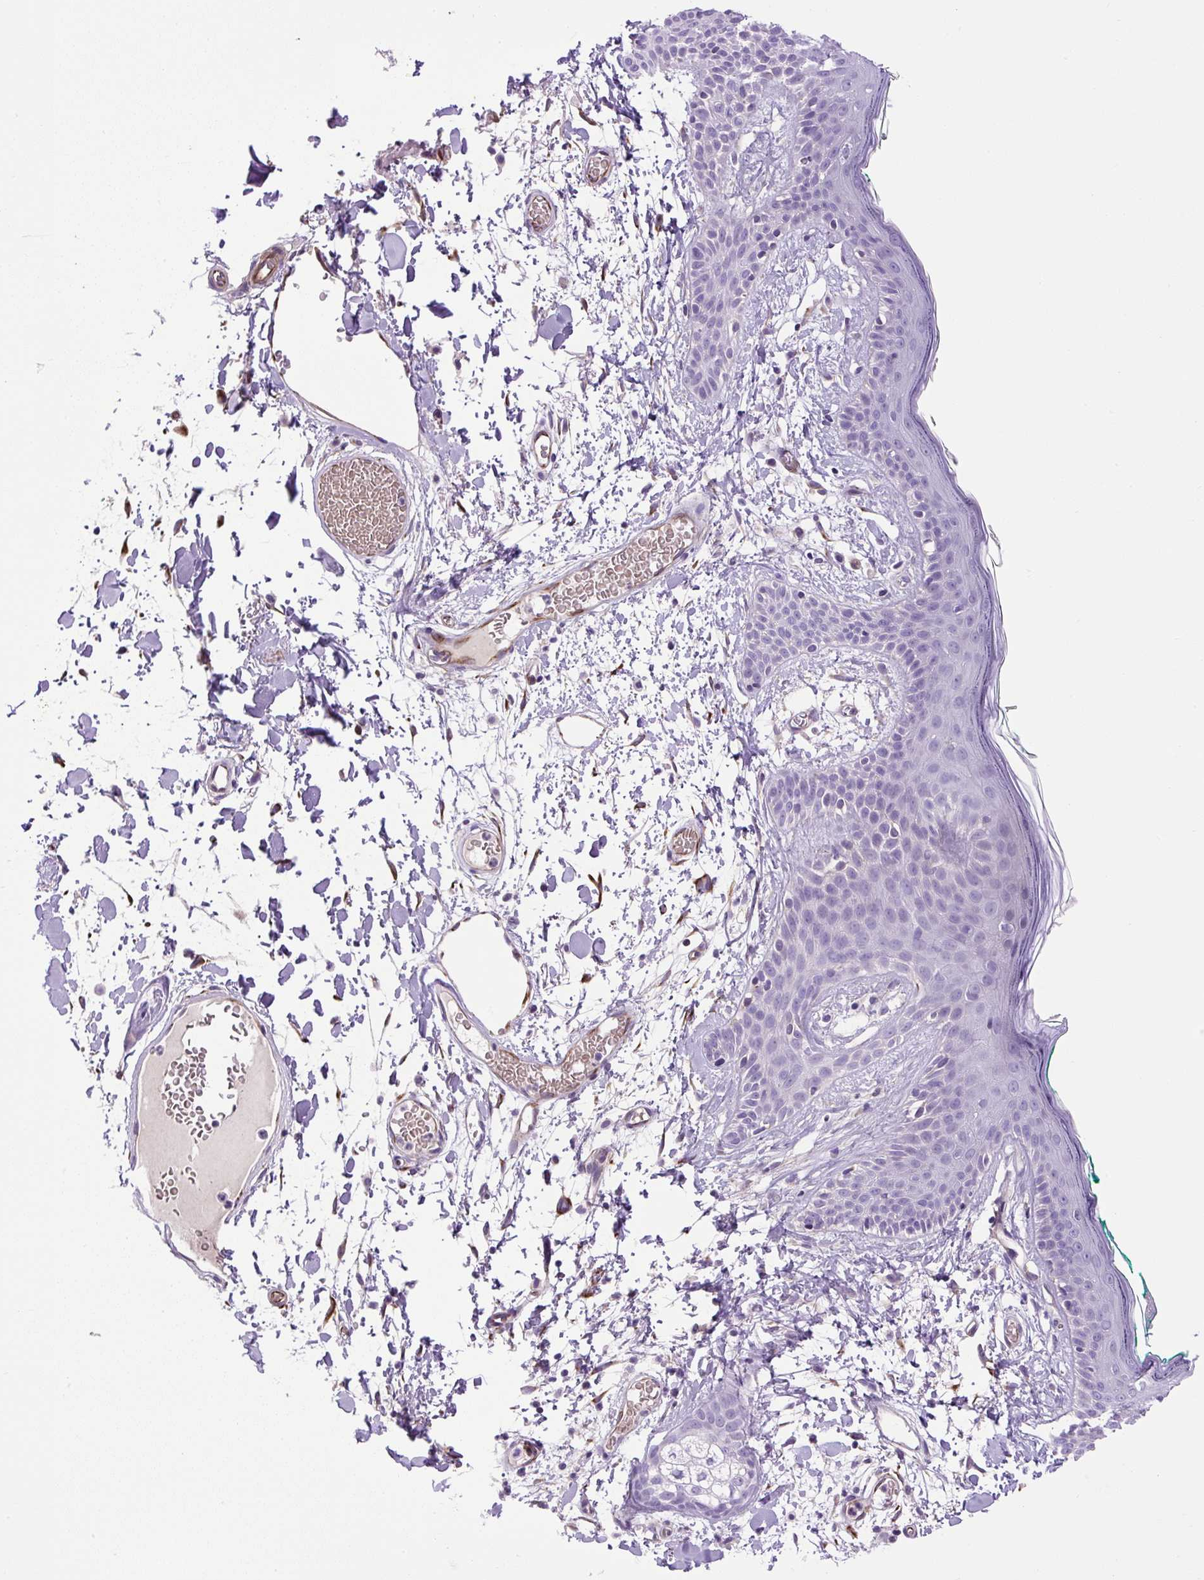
{"staining": {"intensity": "moderate", "quantity": "<25%", "location": "cytoplasmic/membranous"}, "tissue": "skin", "cell_type": "Fibroblasts", "image_type": "normal", "snomed": [{"axis": "morphology", "description": "Normal tissue, NOS"}, {"axis": "topography", "description": "Skin"}], "caption": "This is a histology image of immunohistochemistry staining of benign skin, which shows moderate positivity in the cytoplasmic/membranous of fibroblasts.", "gene": "VWA7", "patient": {"sex": "male", "age": 79}}